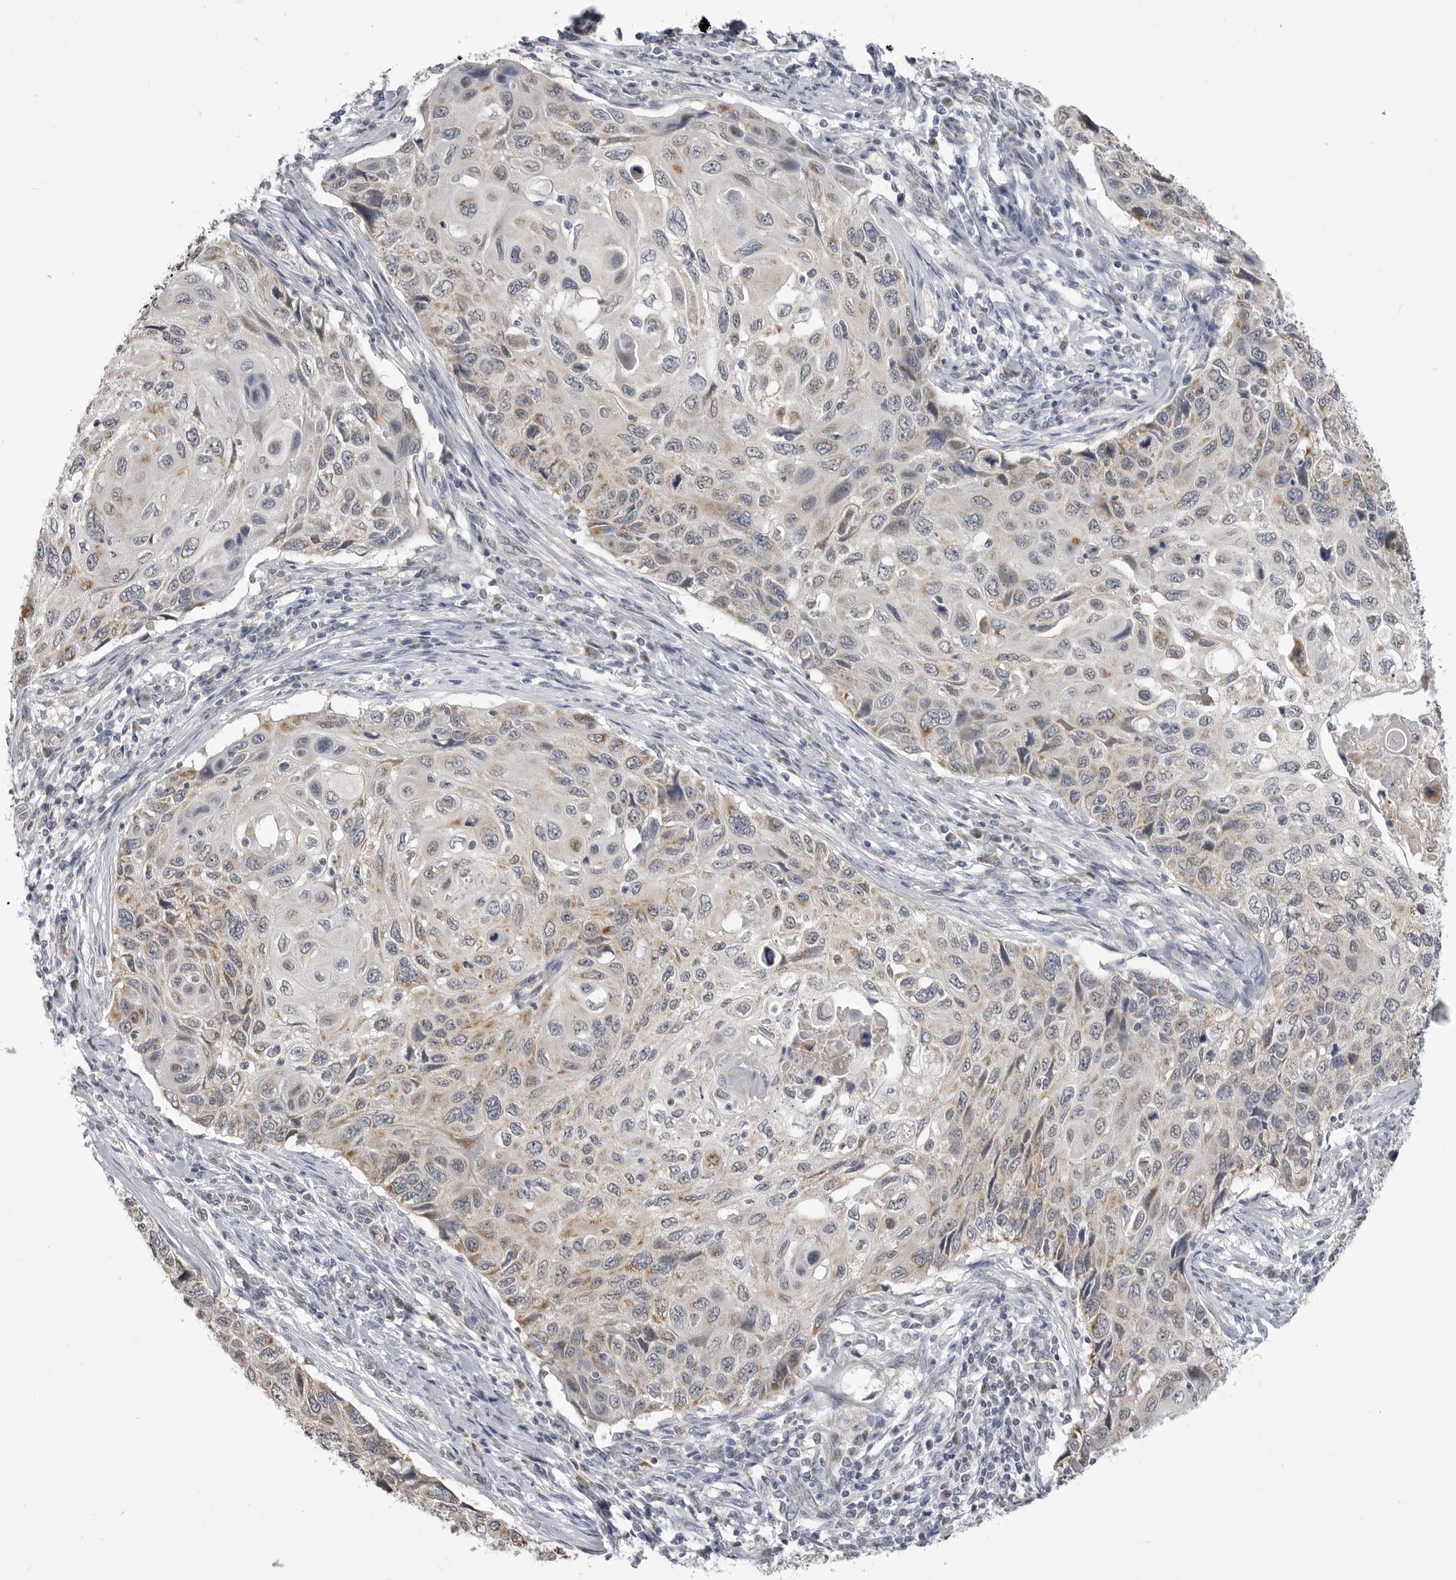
{"staining": {"intensity": "weak", "quantity": "25%-75%", "location": "cytoplasmic/membranous"}, "tissue": "cervical cancer", "cell_type": "Tumor cells", "image_type": "cancer", "snomed": [{"axis": "morphology", "description": "Squamous cell carcinoma, NOS"}, {"axis": "topography", "description": "Cervix"}], "caption": "Weak cytoplasmic/membranous staining is identified in approximately 25%-75% of tumor cells in cervical squamous cell carcinoma.", "gene": "FH", "patient": {"sex": "female", "age": 70}}